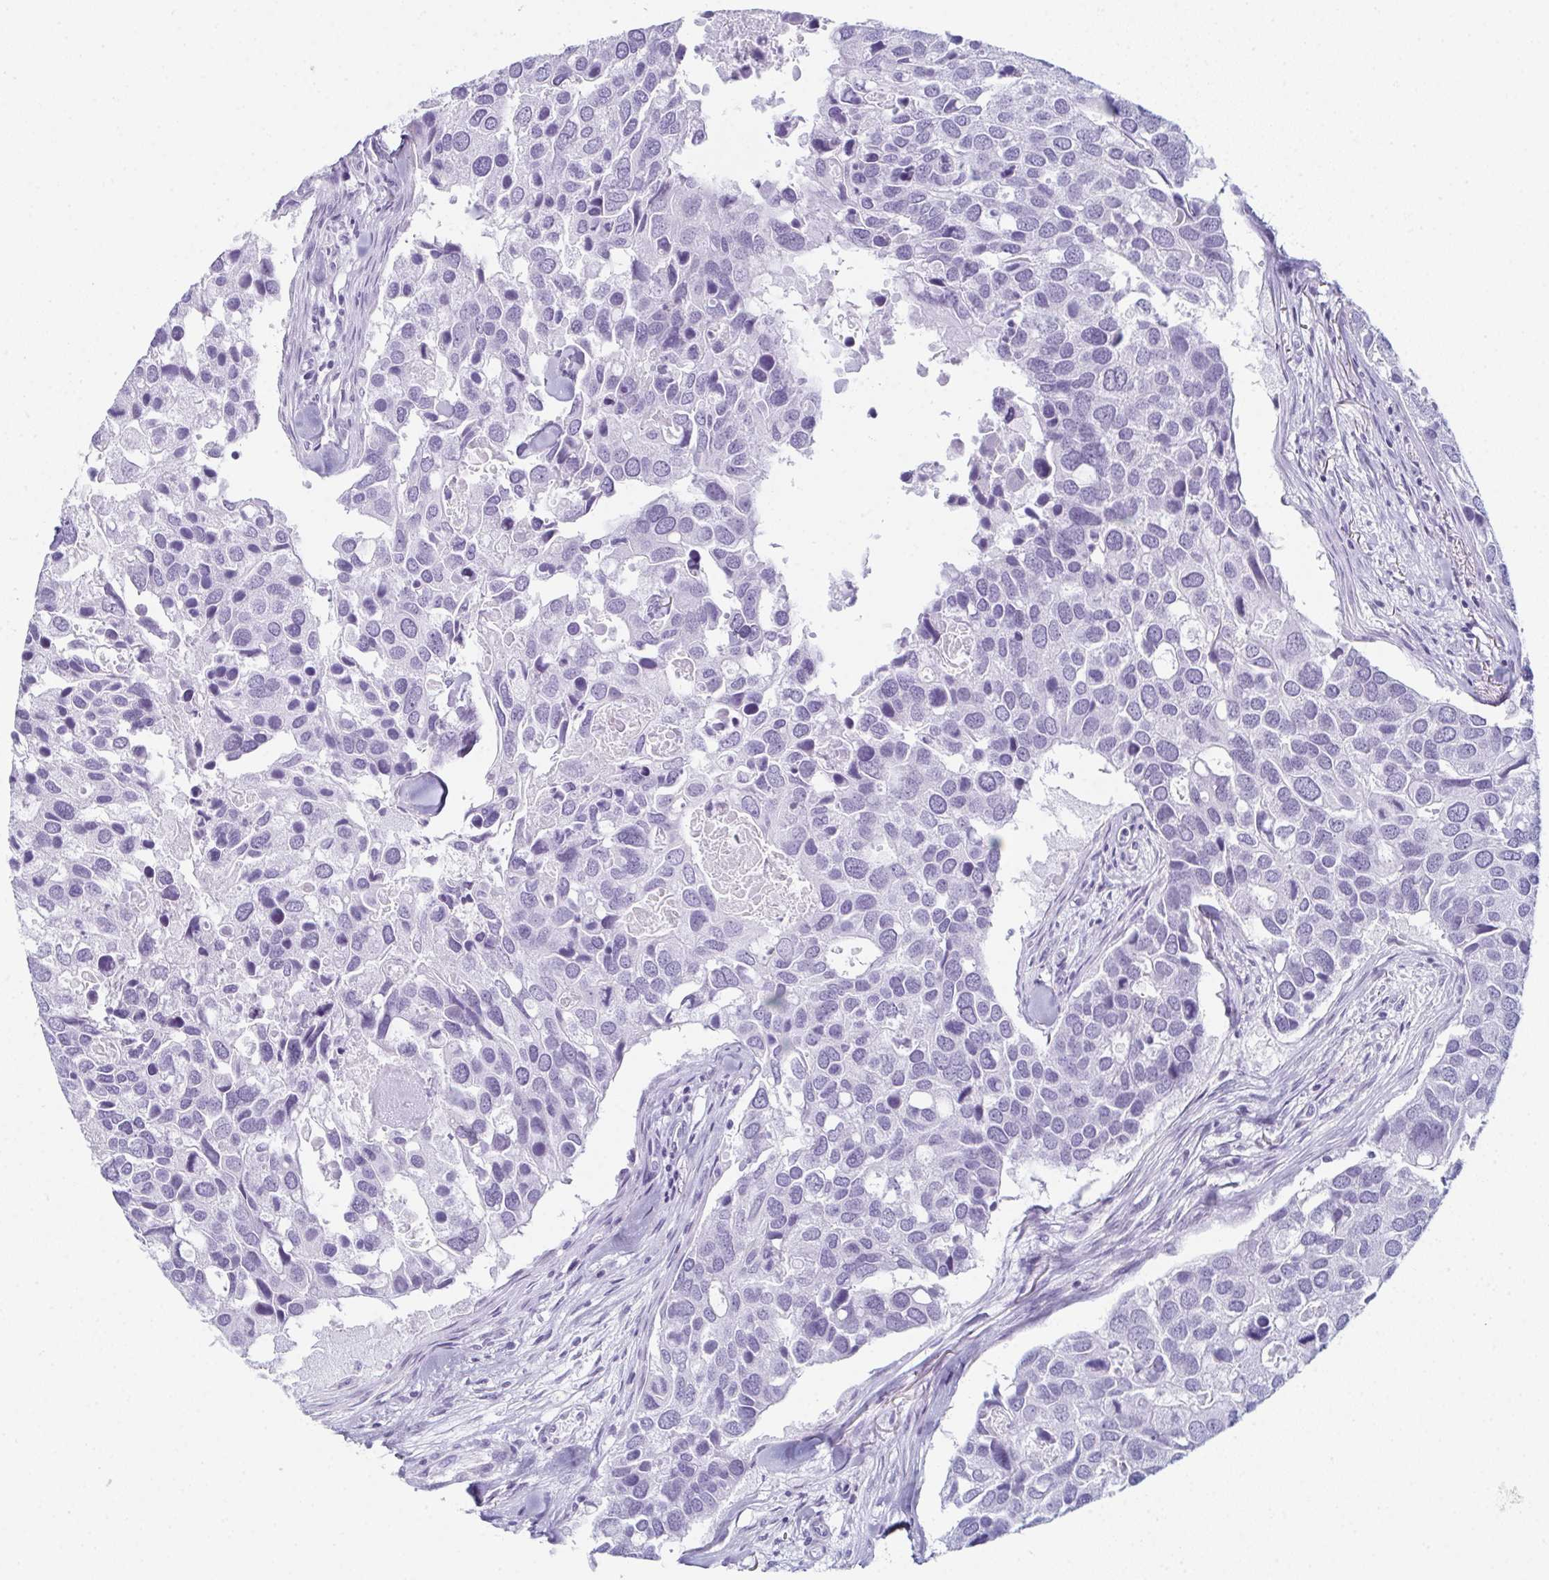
{"staining": {"intensity": "negative", "quantity": "none", "location": "none"}, "tissue": "breast cancer", "cell_type": "Tumor cells", "image_type": "cancer", "snomed": [{"axis": "morphology", "description": "Duct carcinoma"}, {"axis": "topography", "description": "Breast"}], "caption": "Breast cancer (intraductal carcinoma) was stained to show a protein in brown. There is no significant staining in tumor cells.", "gene": "ENKUR", "patient": {"sex": "female", "age": 83}}